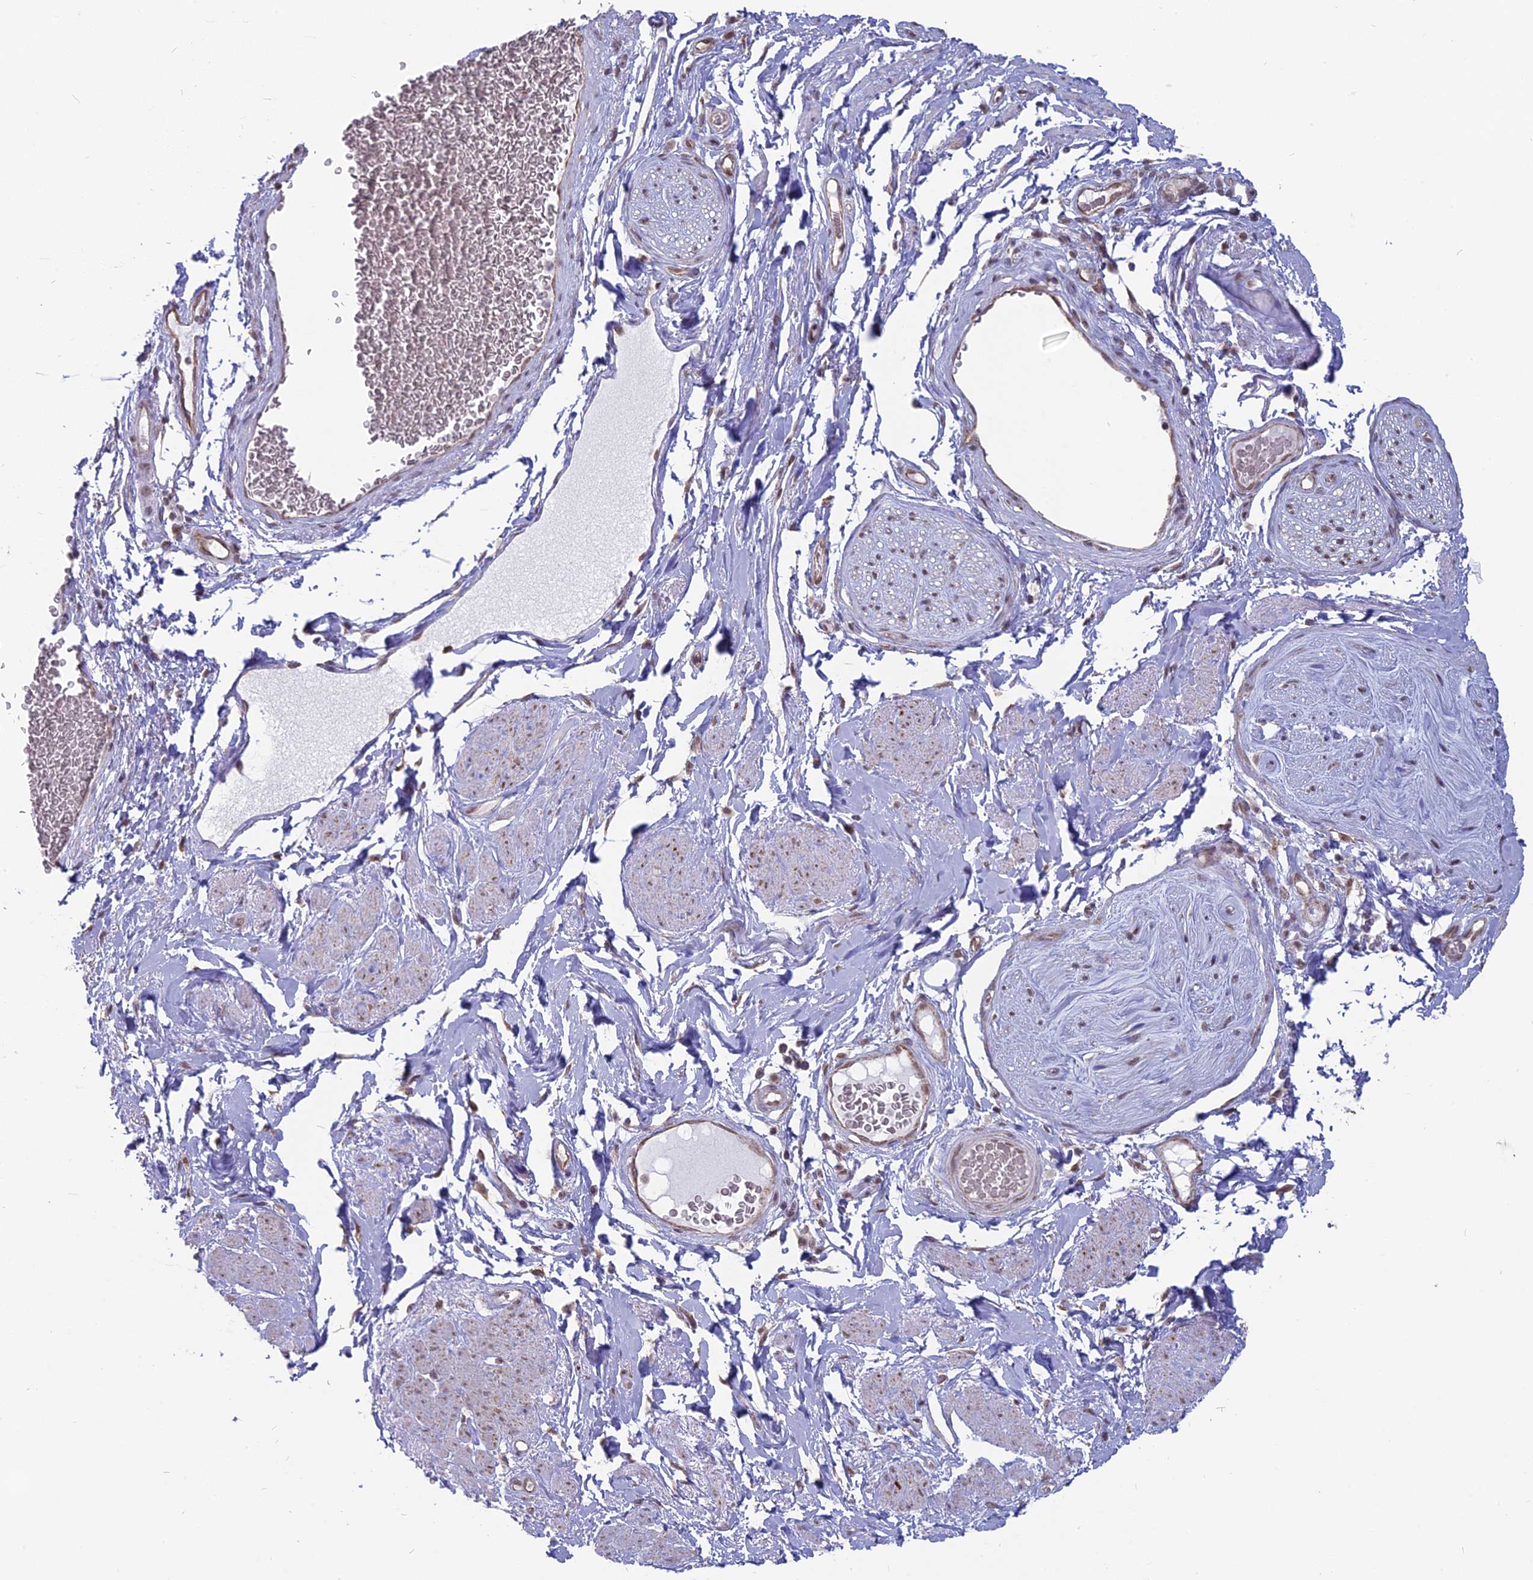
{"staining": {"intensity": "moderate", "quantity": "25%-75%", "location": "cytoplasmic/membranous,nuclear"}, "tissue": "soft tissue", "cell_type": "Fibroblasts", "image_type": "normal", "snomed": [{"axis": "morphology", "description": "Normal tissue, NOS"}, {"axis": "morphology", "description": "Adenocarcinoma, NOS"}, {"axis": "topography", "description": "Rectum"}, {"axis": "topography", "description": "Vagina"}, {"axis": "topography", "description": "Peripheral nerve tissue"}], "caption": "Unremarkable soft tissue exhibits moderate cytoplasmic/membranous,nuclear positivity in approximately 25%-75% of fibroblasts.", "gene": "ARHGAP40", "patient": {"sex": "female", "age": 71}}